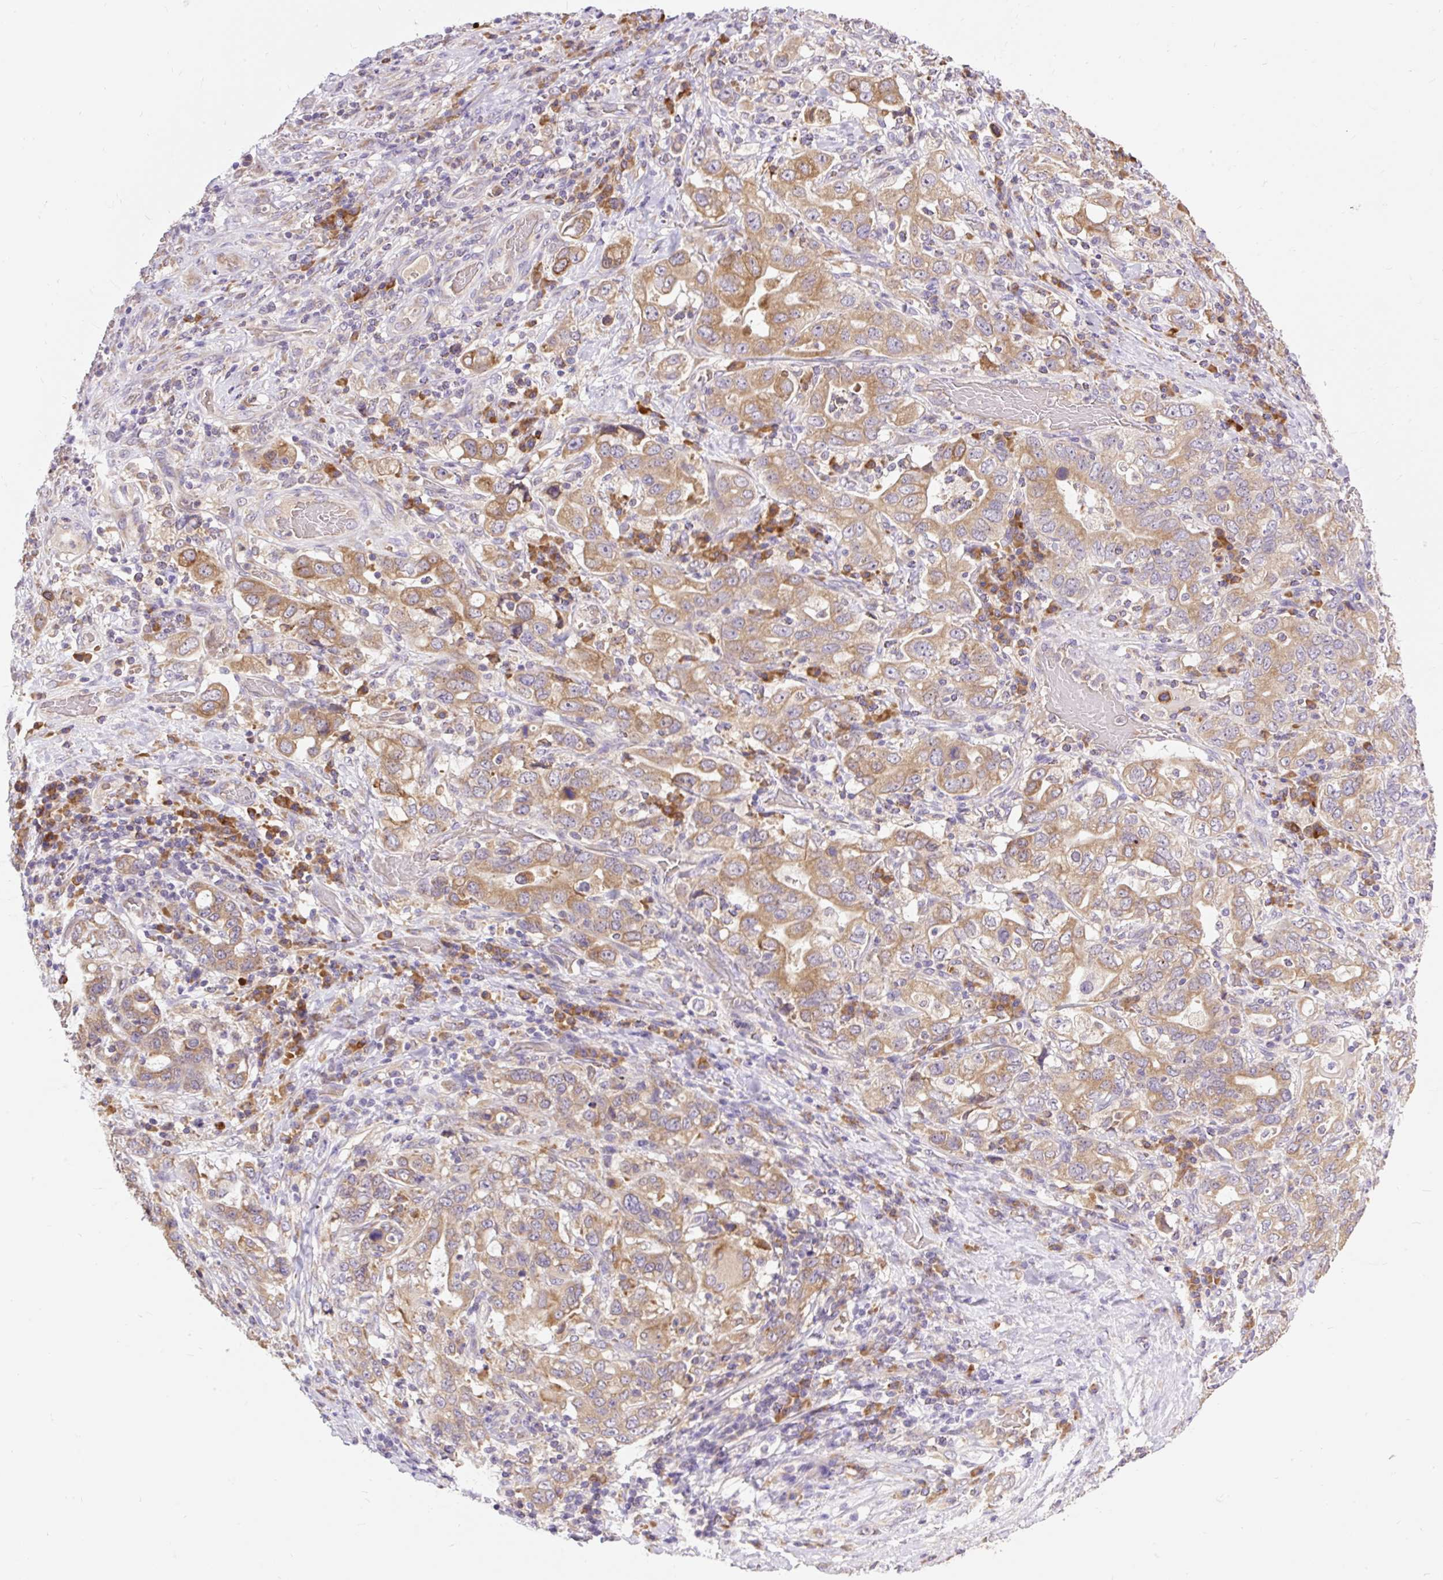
{"staining": {"intensity": "moderate", "quantity": ">75%", "location": "cytoplasmic/membranous"}, "tissue": "stomach cancer", "cell_type": "Tumor cells", "image_type": "cancer", "snomed": [{"axis": "morphology", "description": "Adenocarcinoma, NOS"}, {"axis": "topography", "description": "Stomach, upper"}, {"axis": "topography", "description": "Stomach"}], "caption": "Immunohistochemical staining of human adenocarcinoma (stomach) demonstrates medium levels of moderate cytoplasmic/membranous protein expression in approximately >75% of tumor cells.", "gene": "SEC63", "patient": {"sex": "male", "age": 62}}